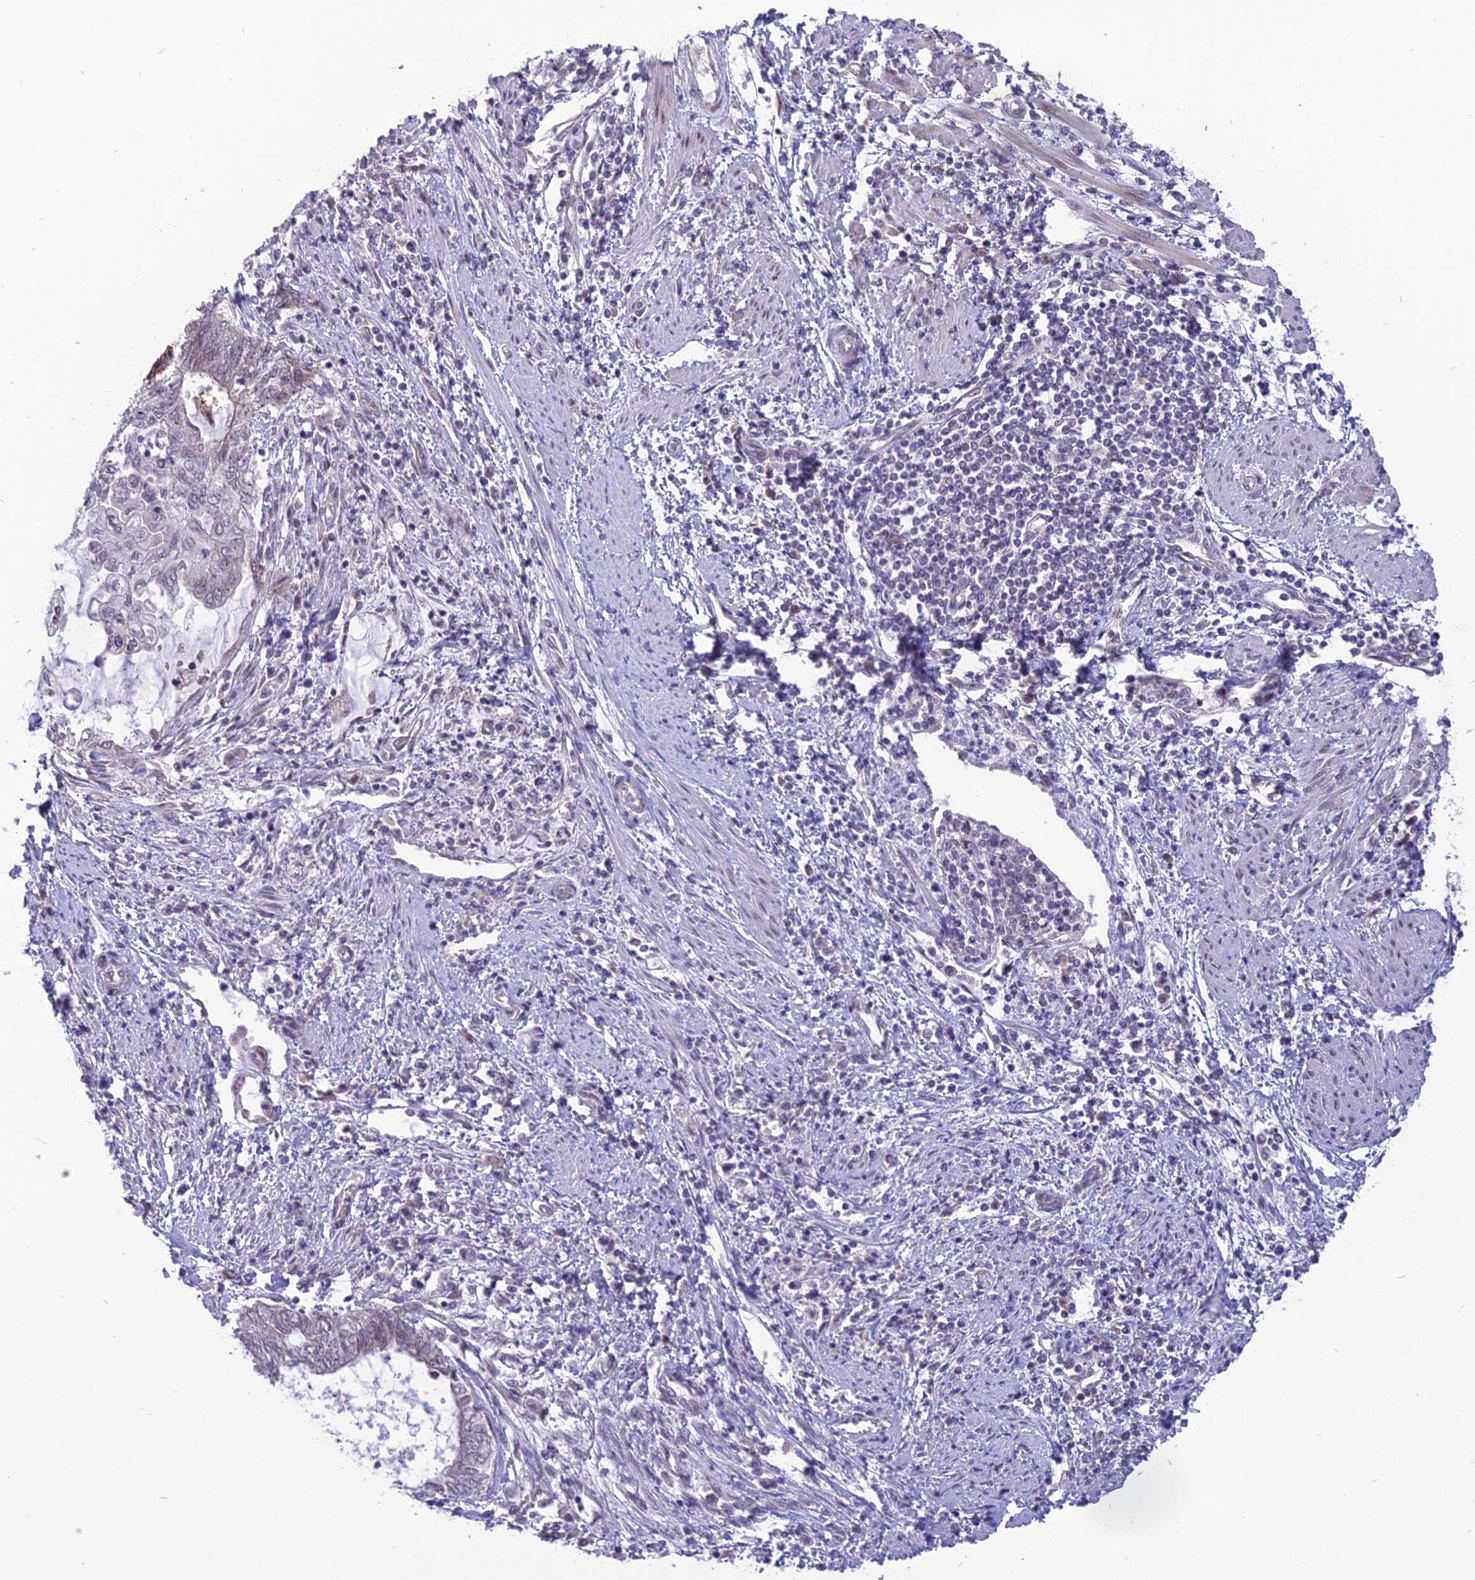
{"staining": {"intensity": "strong", "quantity": "<25%", "location": "cytoplasmic/membranous"}, "tissue": "endometrial cancer", "cell_type": "Tumor cells", "image_type": "cancer", "snomed": [{"axis": "morphology", "description": "Adenocarcinoma, NOS"}, {"axis": "topography", "description": "Uterus"}, {"axis": "topography", "description": "Endometrium"}], "caption": "About <25% of tumor cells in human adenocarcinoma (endometrial) exhibit strong cytoplasmic/membranous protein expression as visualized by brown immunohistochemical staining.", "gene": "ZNF837", "patient": {"sex": "female", "age": 70}}